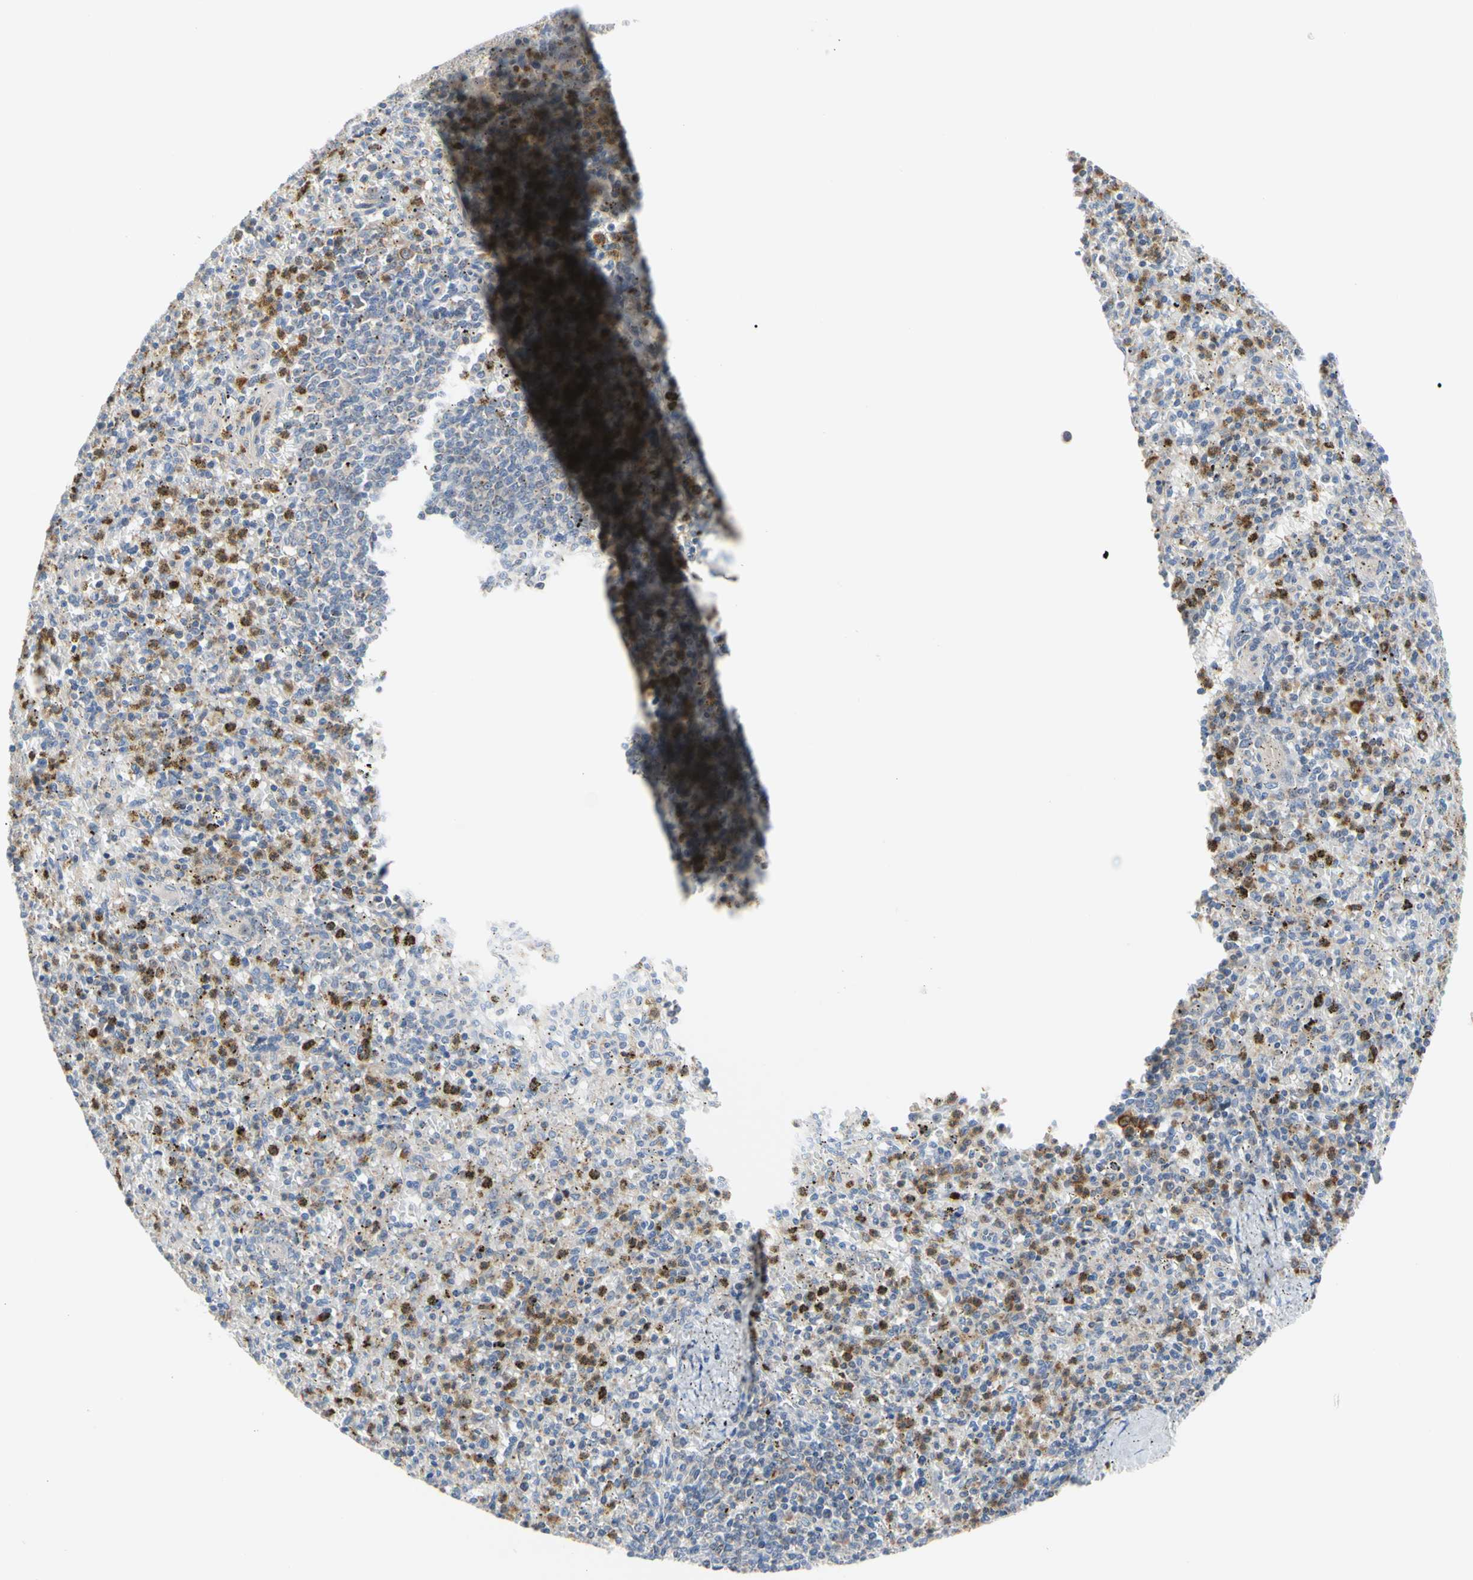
{"staining": {"intensity": "moderate", "quantity": "25%-75%", "location": "cytoplasmic/membranous"}, "tissue": "spleen", "cell_type": "Cells in red pulp", "image_type": "normal", "snomed": [{"axis": "morphology", "description": "Normal tissue, NOS"}, {"axis": "topography", "description": "Spleen"}], "caption": "Immunohistochemistry (IHC) image of normal spleen: human spleen stained using immunohistochemistry (IHC) reveals medium levels of moderate protein expression localized specifically in the cytoplasmic/membranous of cells in red pulp, appearing as a cytoplasmic/membranous brown color.", "gene": "MCL1", "patient": {"sex": "male", "age": 72}}